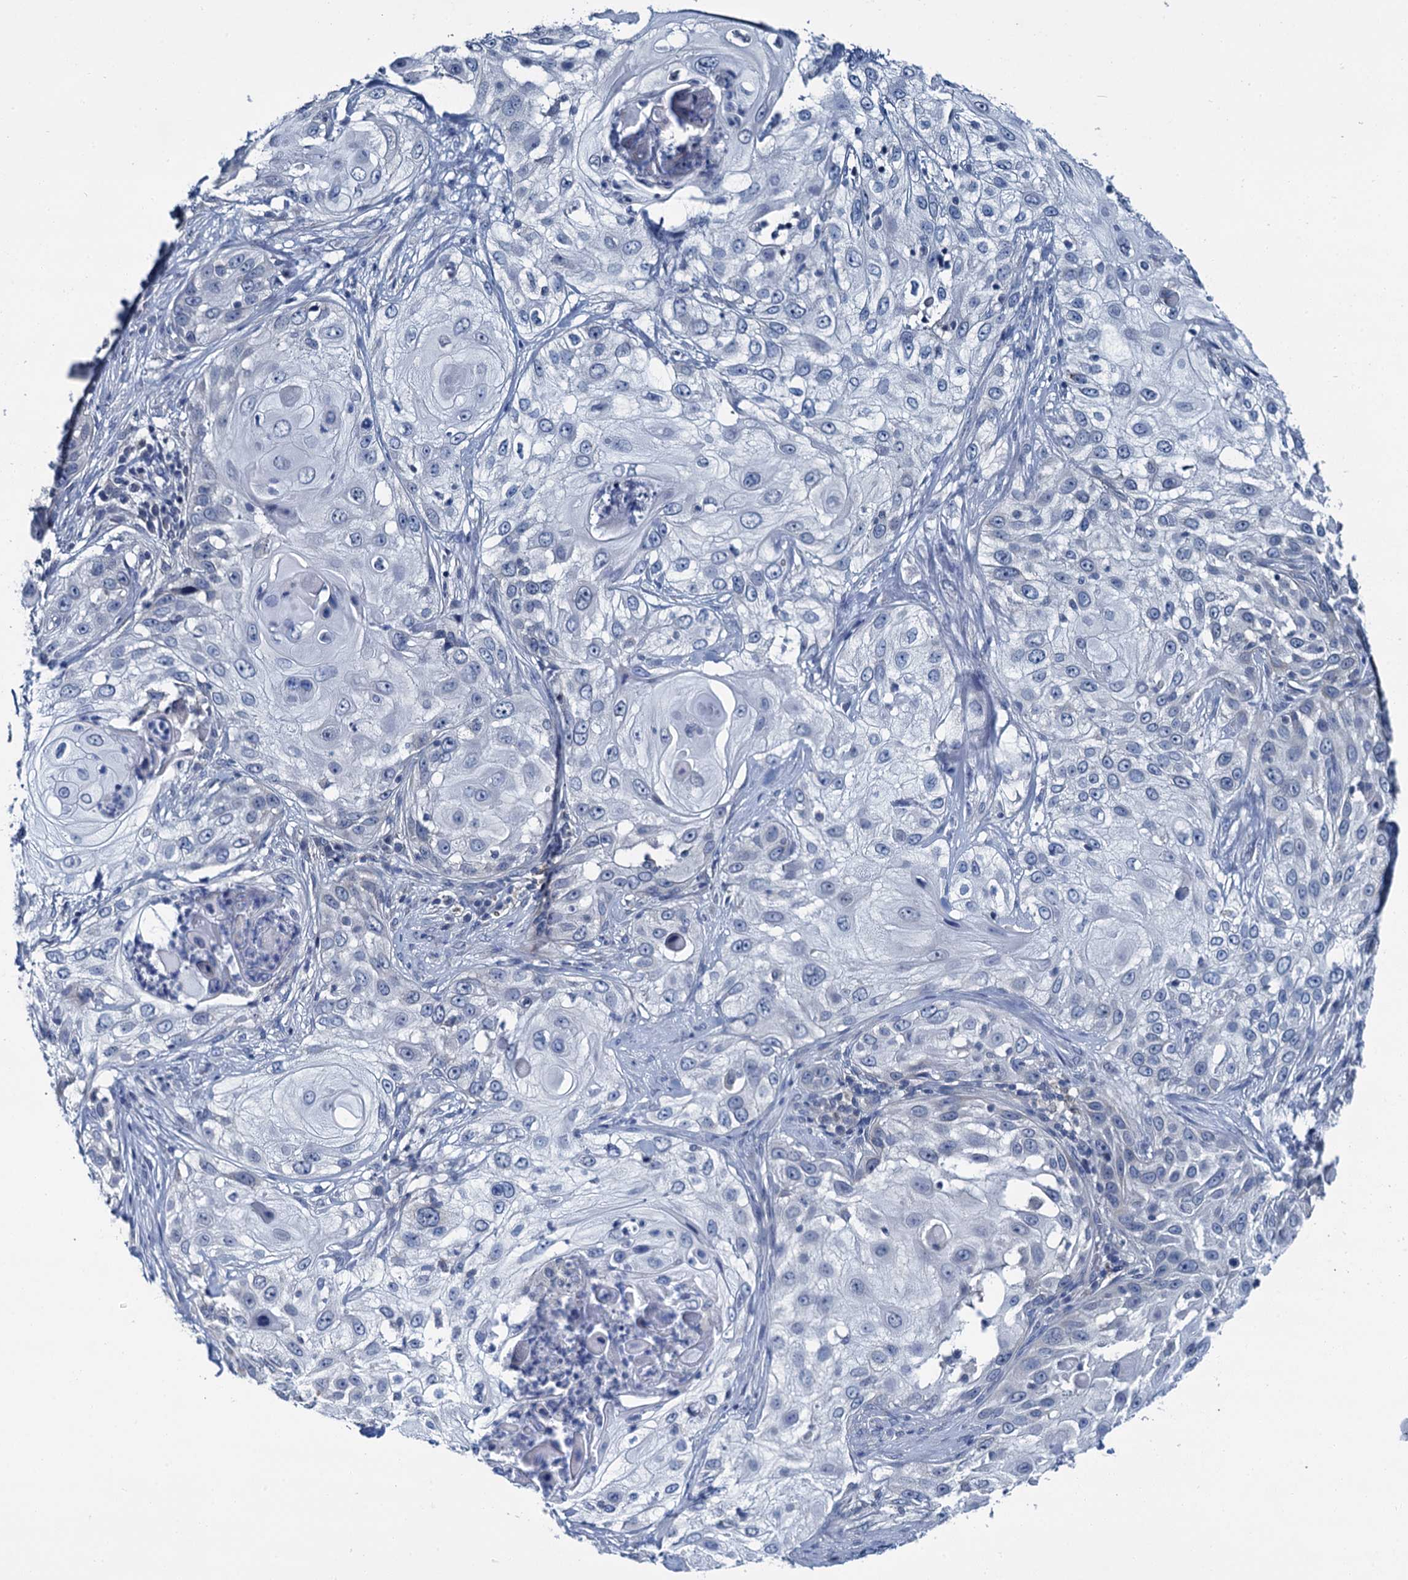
{"staining": {"intensity": "negative", "quantity": "none", "location": "none"}, "tissue": "skin cancer", "cell_type": "Tumor cells", "image_type": "cancer", "snomed": [{"axis": "morphology", "description": "Squamous cell carcinoma, NOS"}, {"axis": "topography", "description": "Skin"}], "caption": "The histopathology image reveals no staining of tumor cells in skin cancer (squamous cell carcinoma).", "gene": "MIOX", "patient": {"sex": "female", "age": 44}}